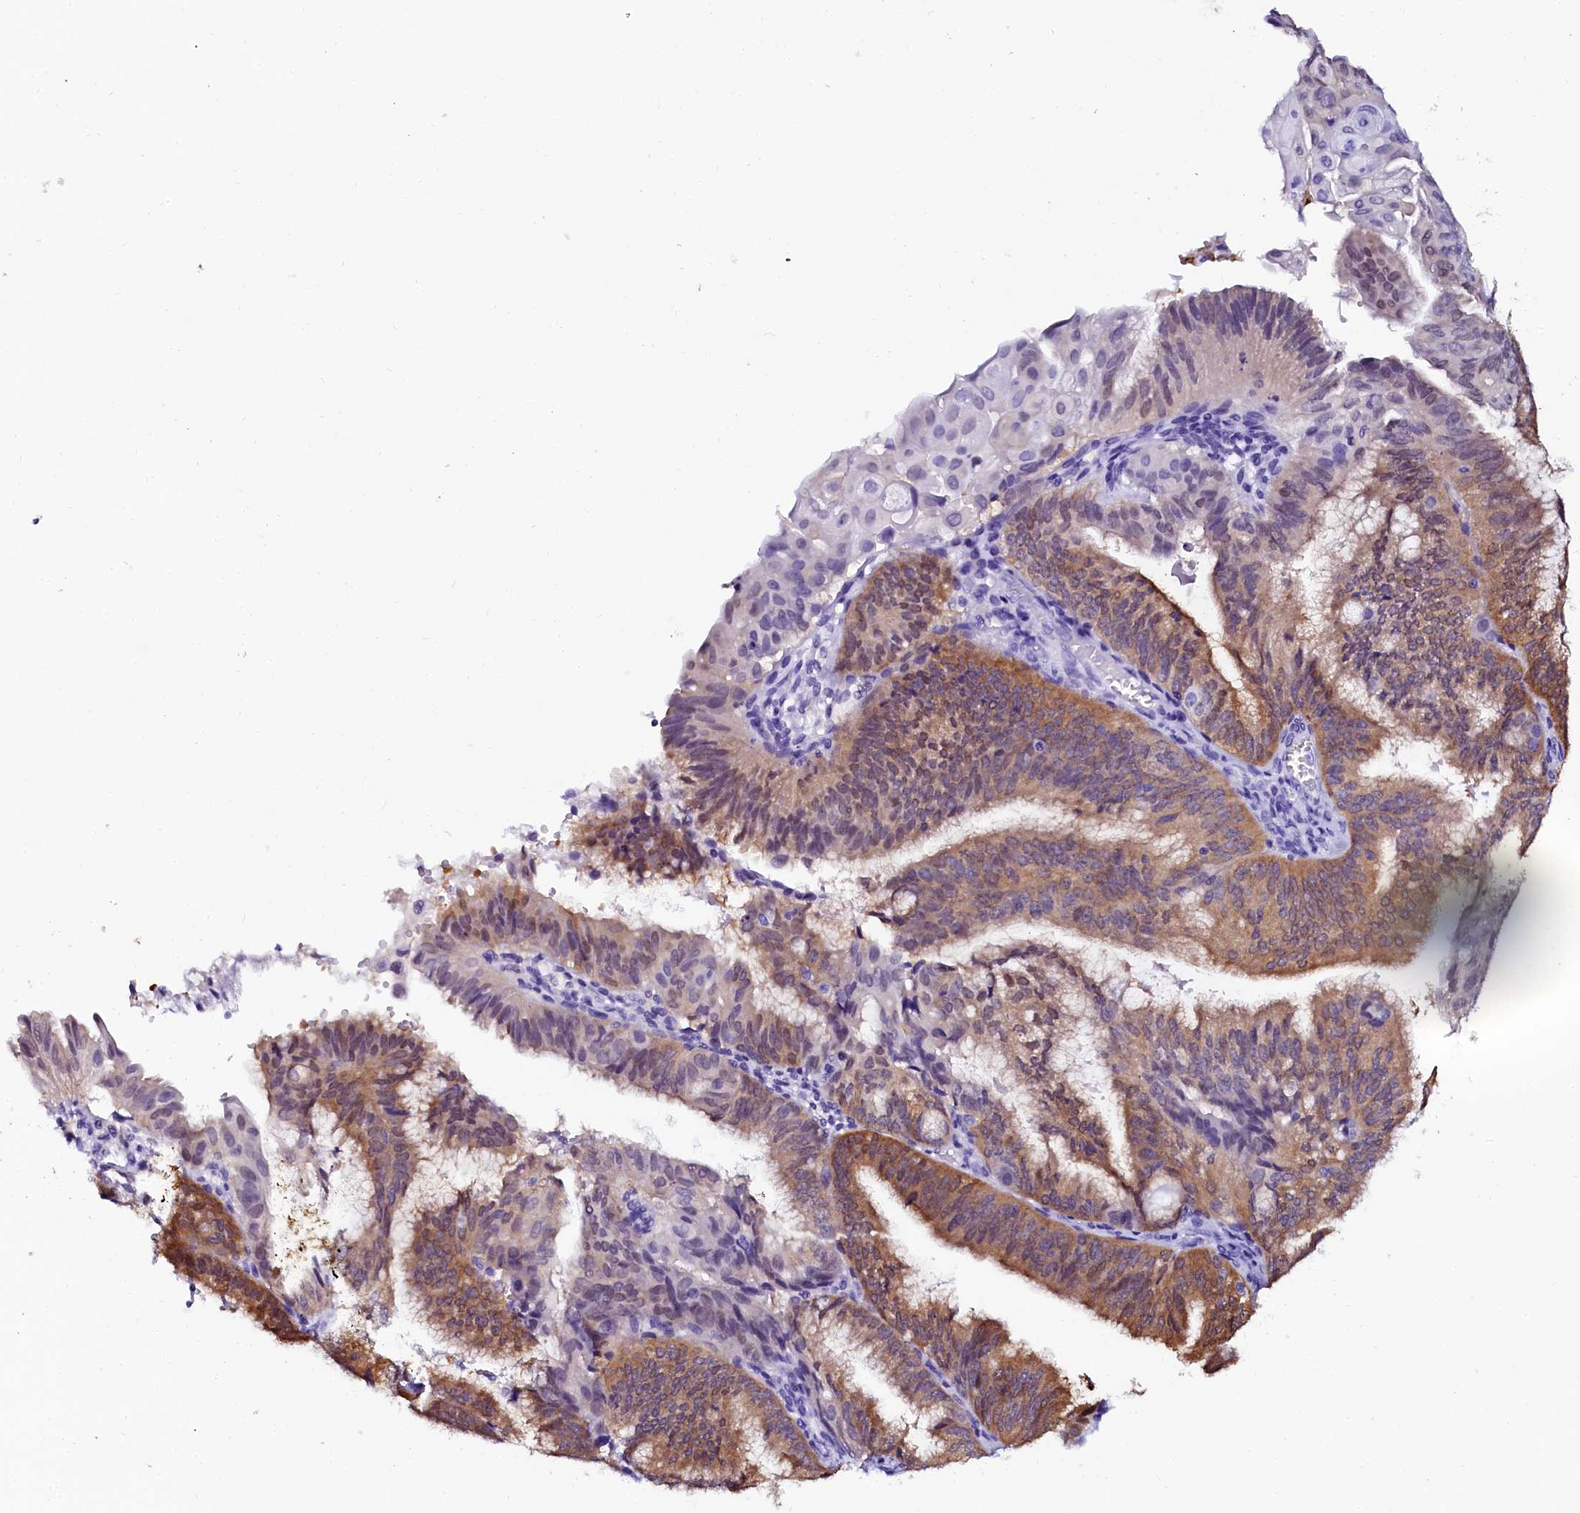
{"staining": {"intensity": "moderate", "quantity": ">75%", "location": "cytoplasmic/membranous"}, "tissue": "endometrial cancer", "cell_type": "Tumor cells", "image_type": "cancer", "snomed": [{"axis": "morphology", "description": "Adenocarcinoma, NOS"}, {"axis": "topography", "description": "Endometrium"}], "caption": "Protein expression analysis of human adenocarcinoma (endometrial) reveals moderate cytoplasmic/membranous staining in approximately >75% of tumor cells.", "gene": "SORD", "patient": {"sex": "female", "age": 49}}